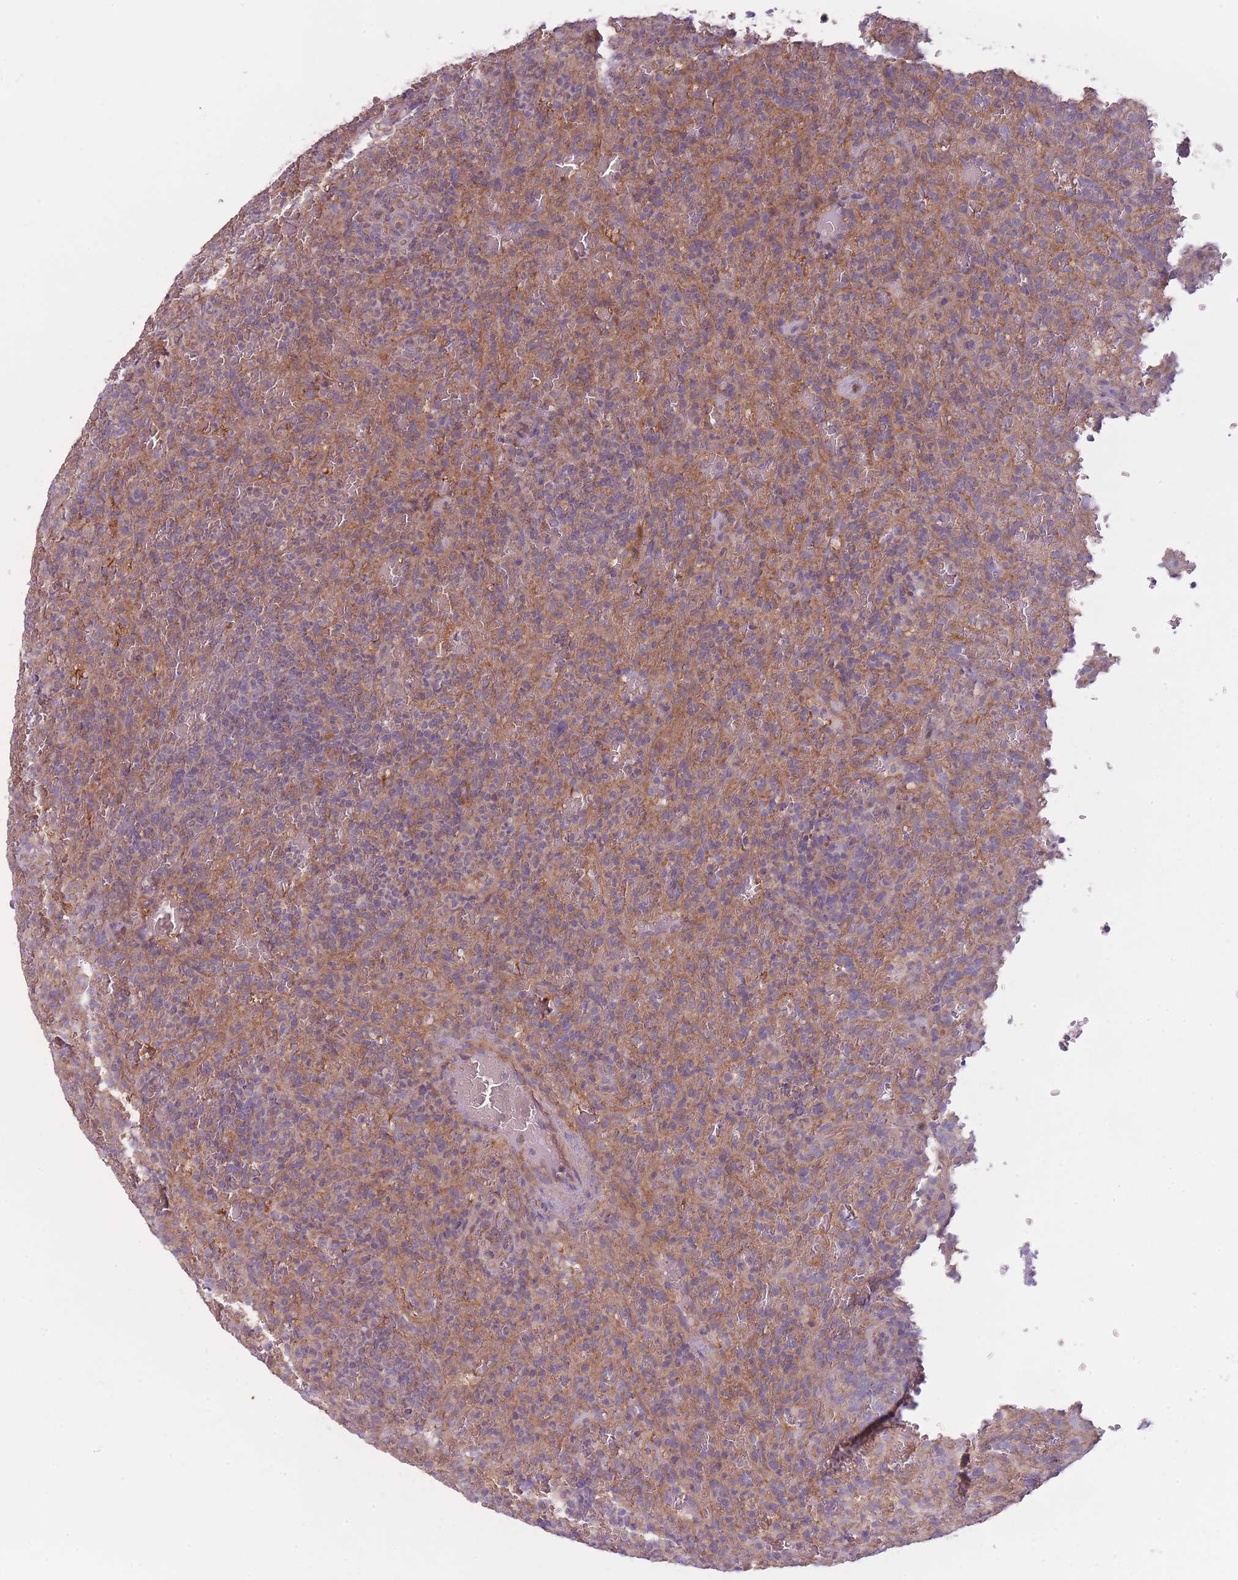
{"staining": {"intensity": "moderate", "quantity": "25%-75%", "location": "cytoplasmic/membranous"}, "tissue": "lymphoma", "cell_type": "Tumor cells", "image_type": "cancer", "snomed": [{"axis": "morphology", "description": "Malignant lymphoma, non-Hodgkin's type, Low grade"}, {"axis": "topography", "description": "Spleen"}], "caption": "A micrograph of lymphoma stained for a protein exhibits moderate cytoplasmic/membranous brown staining in tumor cells.", "gene": "NT5DC2", "patient": {"sex": "female", "age": 64}}